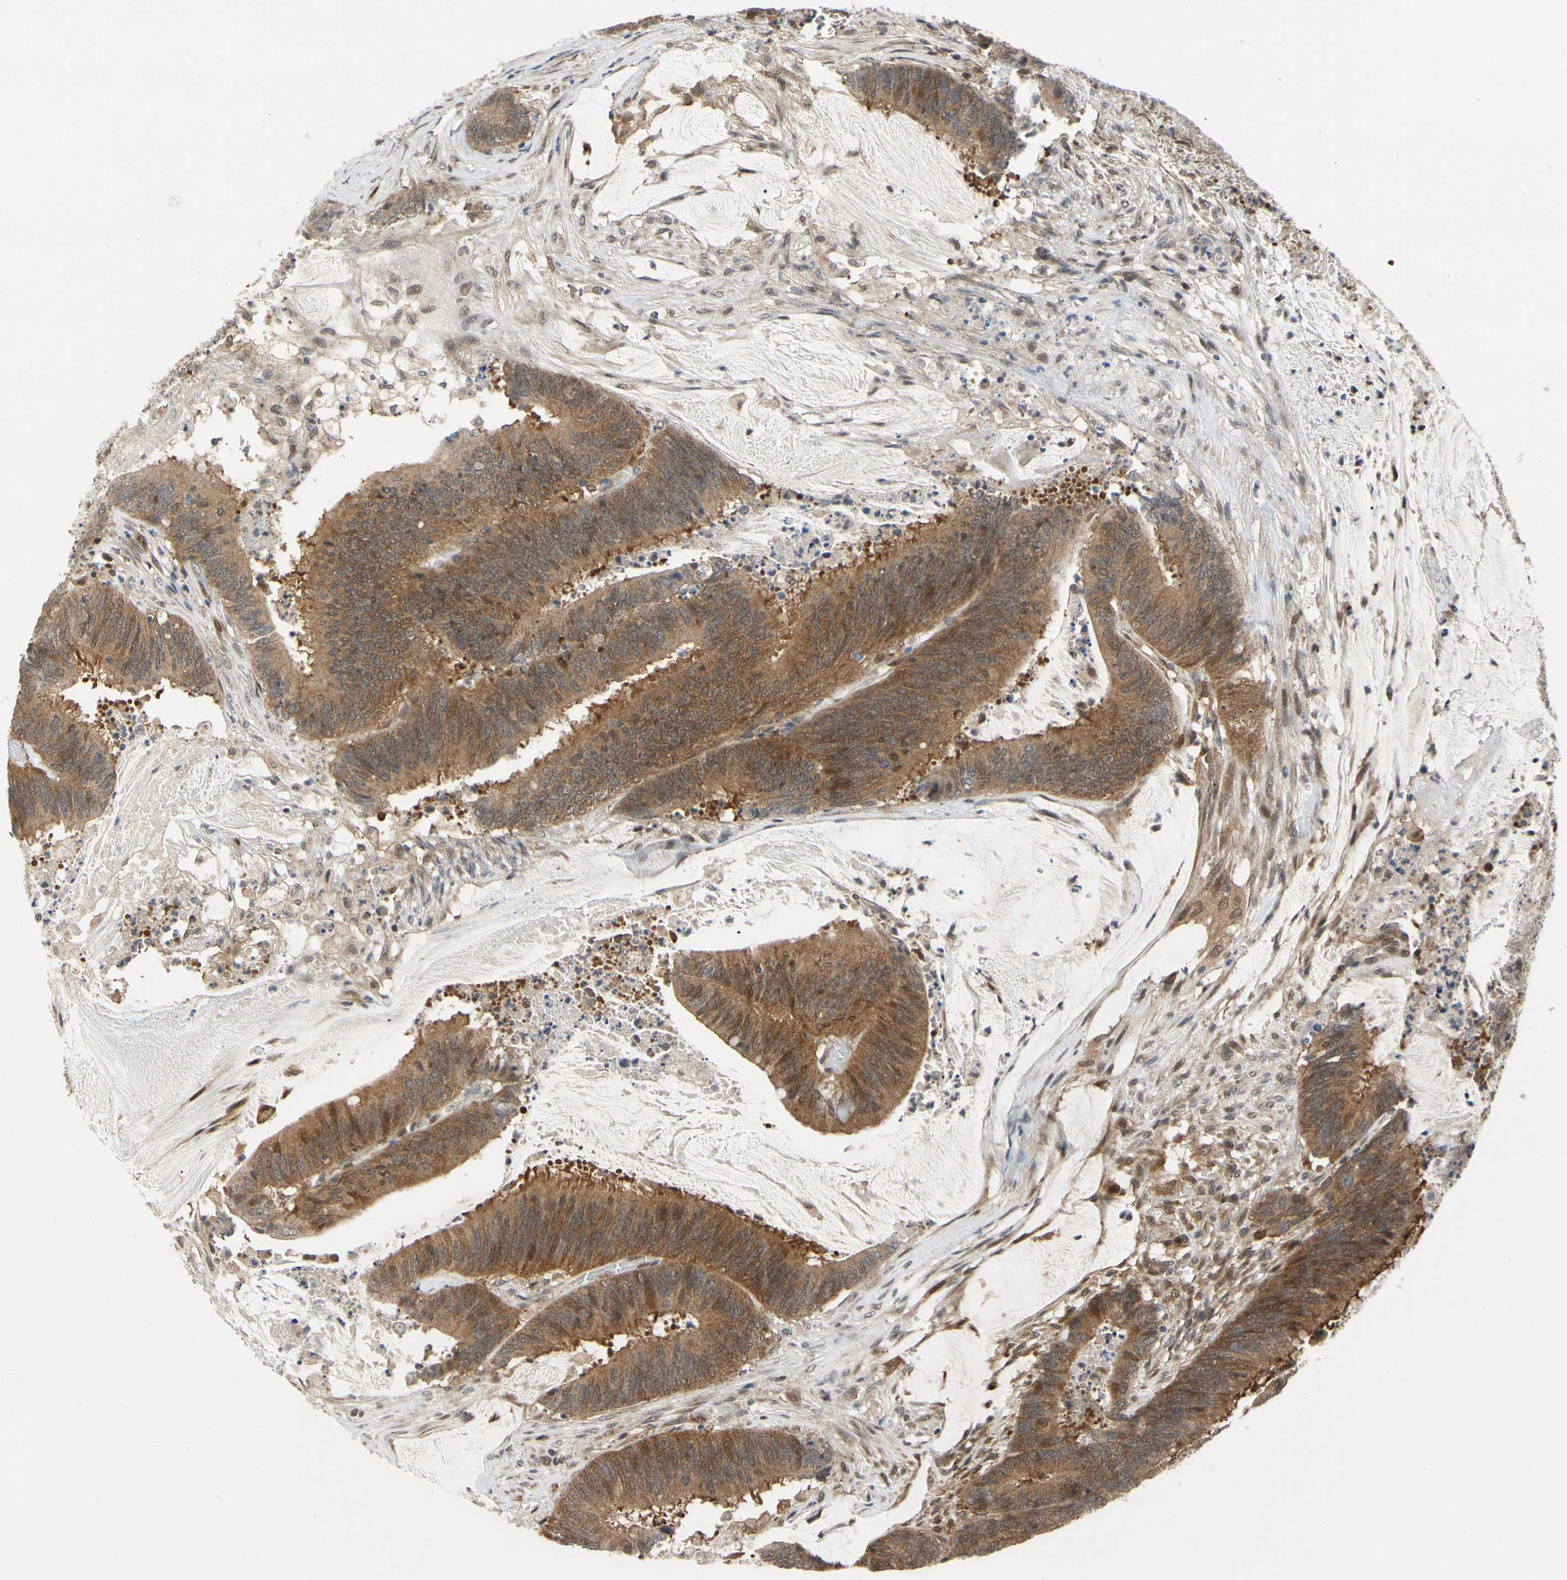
{"staining": {"intensity": "strong", "quantity": ">75%", "location": "cytoplasmic/membranous"}, "tissue": "colorectal cancer", "cell_type": "Tumor cells", "image_type": "cancer", "snomed": [{"axis": "morphology", "description": "Adenocarcinoma, NOS"}, {"axis": "topography", "description": "Rectum"}], "caption": "Colorectal cancer (adenocarcinoma) was stained to show a protein in brown. There is high levels of strong cytoplasmic/membranous positivity in about >75% of tumor cells. The staining is performed using DAB brown chromogen to label protein expression. The nuclei are counter-stained blue using hematoxylin.", "gene": "CDK5", "patient": {"sex": "female", "age": 66}}